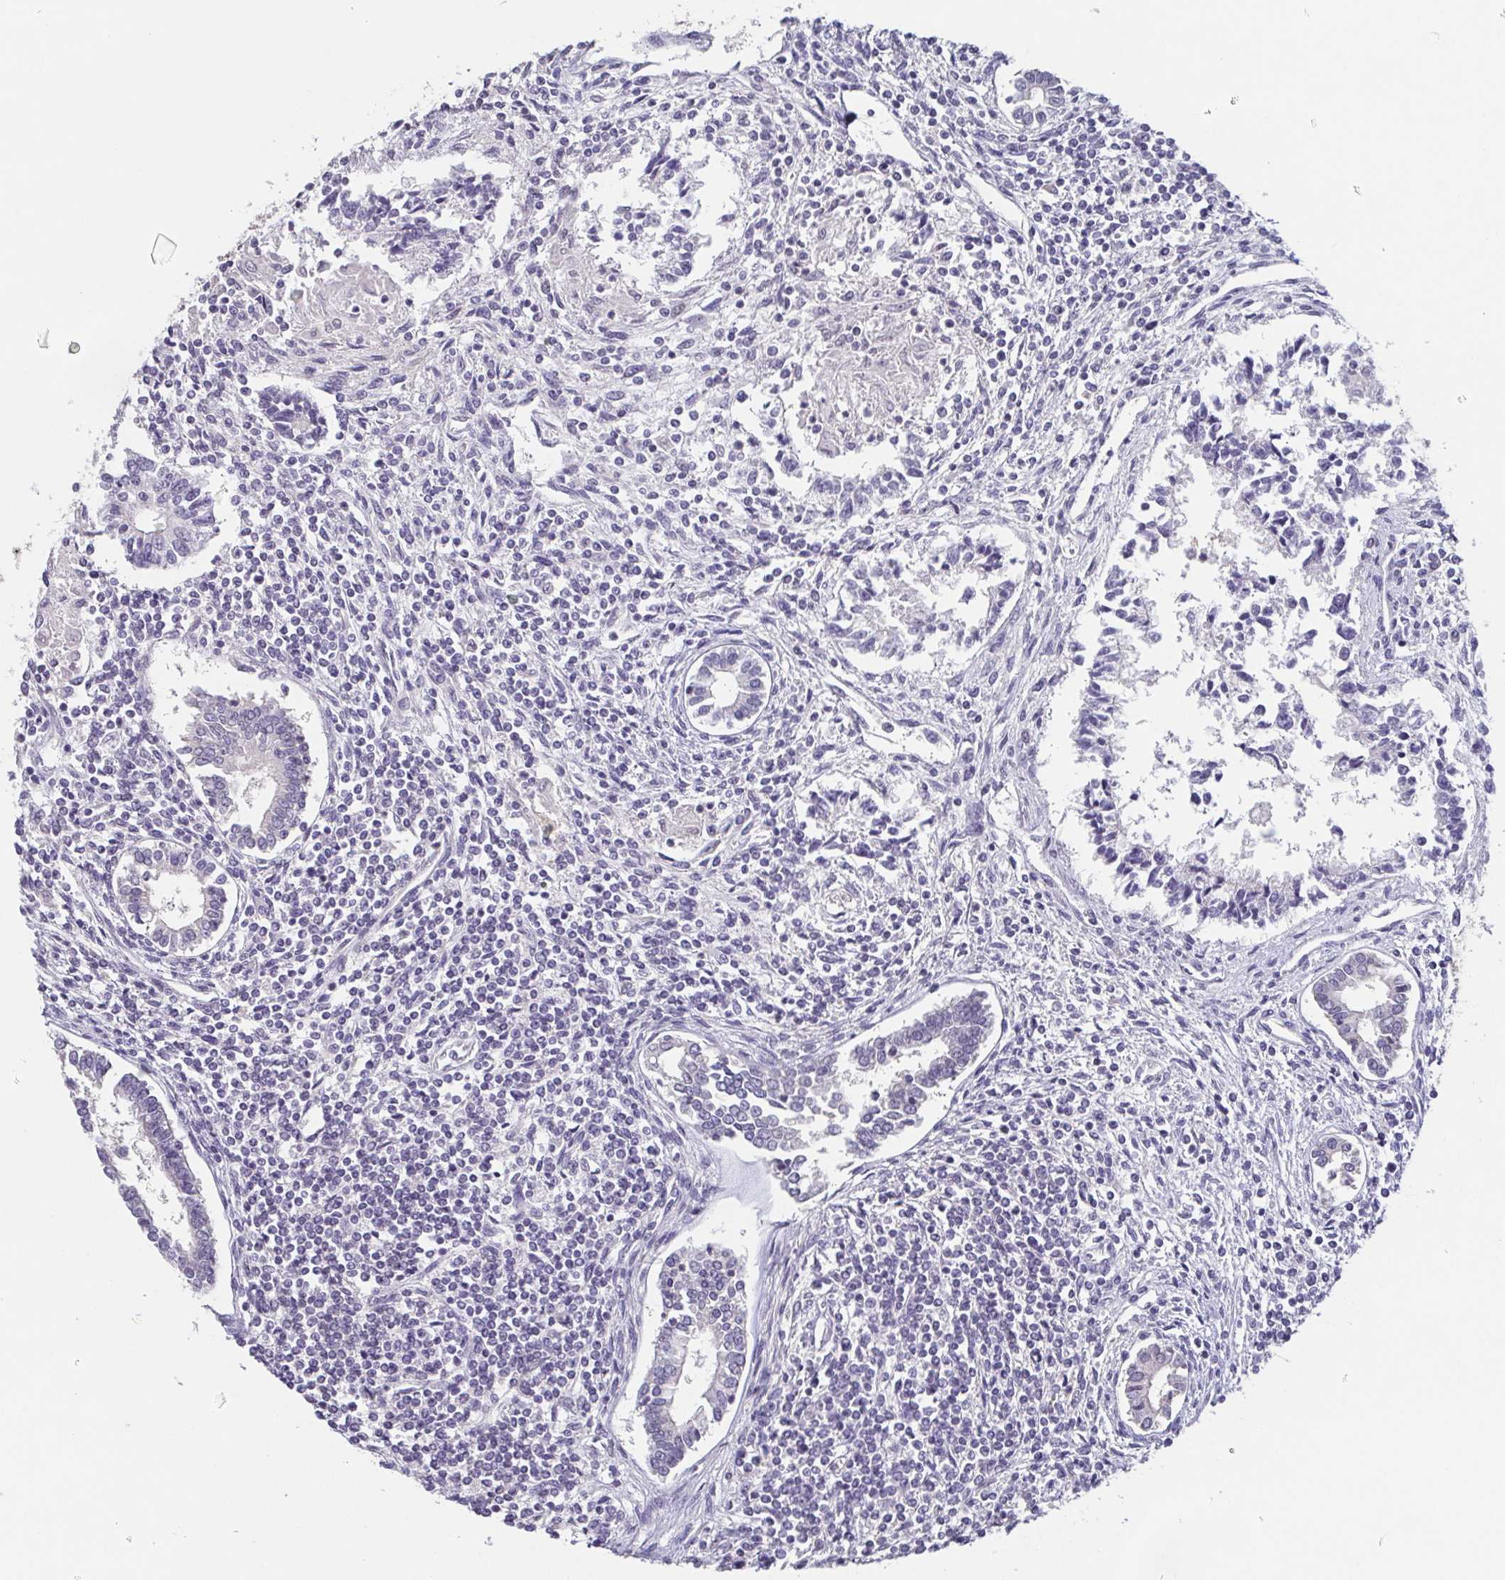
{"staining": {"intensity": "negative", "quantity": "none", "location": "none"}, "tissue": "testis cancer", "cell_type": "Tumor cells", "image_type": "cancer", "snomed": [{"axis": "morphology", "description": "Carcinoma, Embryonal, NOS"}, {"axis": "topography", "description": "Testis"}], "caption": "A micrograph of human testis cancer (embryonal carcinoma) is negative for staining in tumor cells.", "gene": "GHRL", "patient": {"sex": "male", "age": 37}}